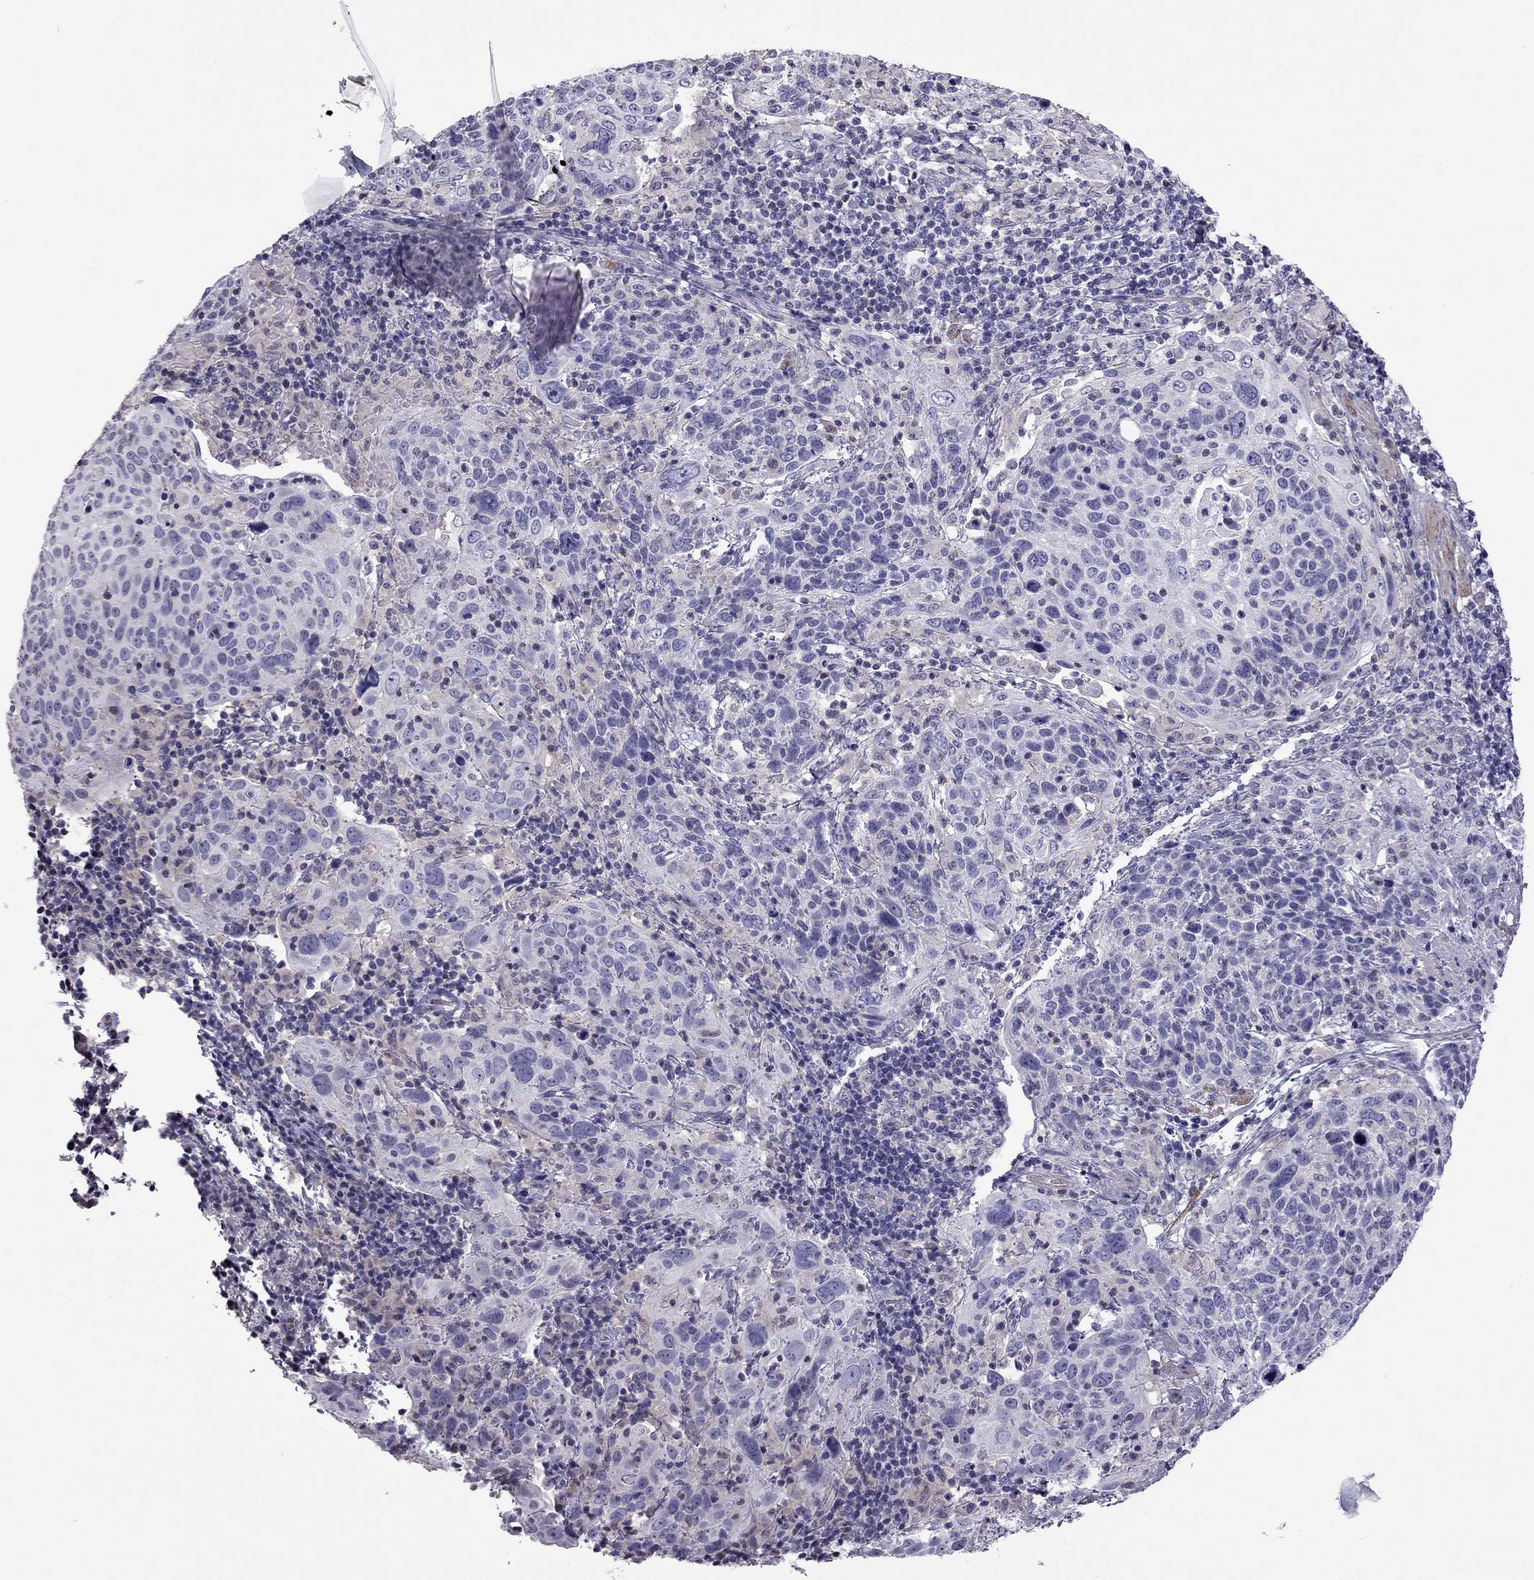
{"staining": {"intensity": "negative", "quantity": "none", "location": "none"}, "tissue": "cervical cancer", "cell_type": "Tumor cells", "image_type": "cancer", "snomed": [{"axis": "morphology", "description": "Squamous cell carcinoma, NOS"}, {"axis": "topography", "description": "Cervix"}], "caption": "This histopathology image is of squamous cell carcinoma (cervical) stained with IHC to label a protein in brown with the nuclei are counter-stained blue. There is no staining in tumor cells.", "gene": "SLC16A8", "patient": {"sex": "female", "age": 61}}